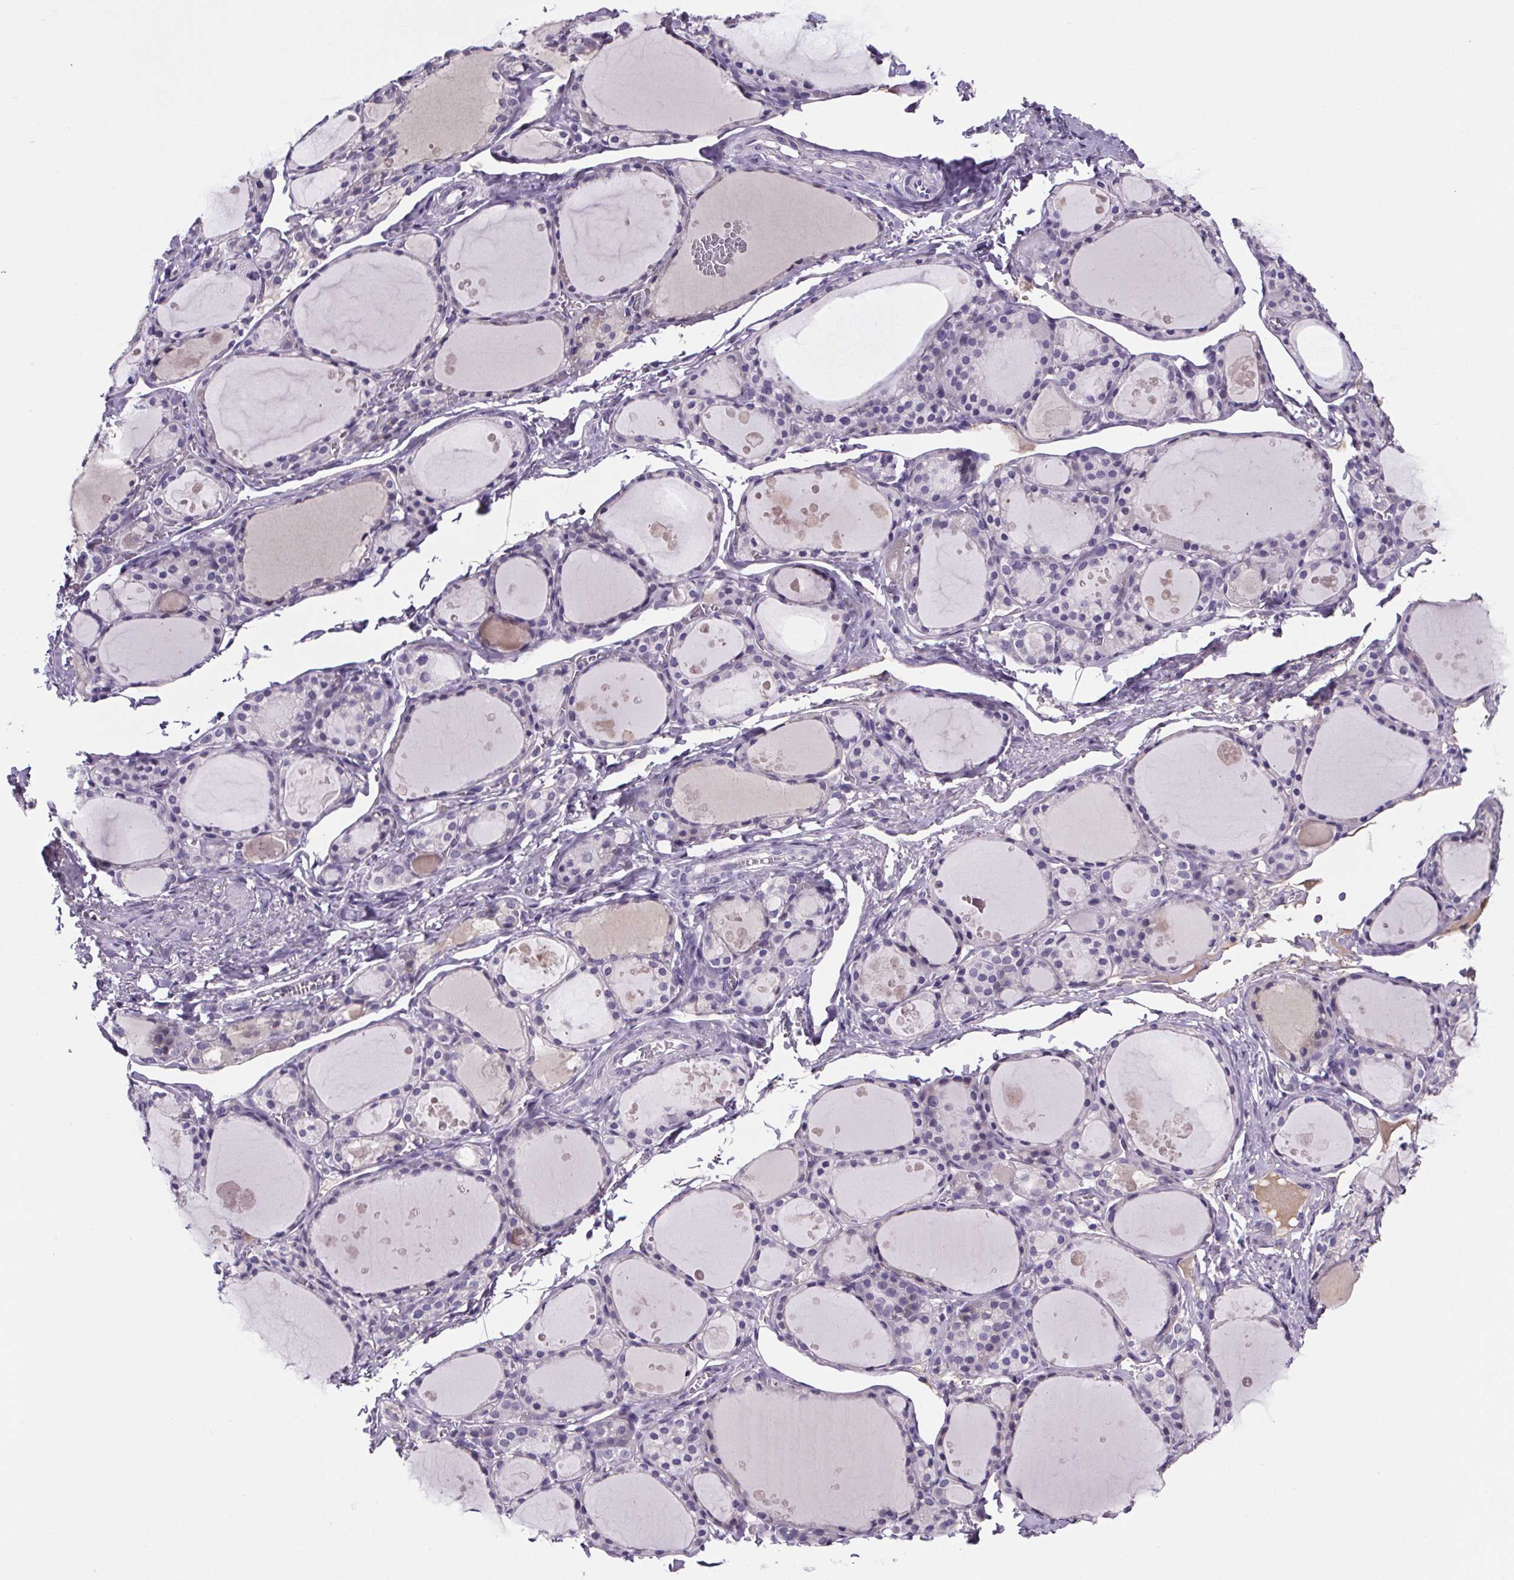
{"staining": {"intensity": "negative", "quantity": "none", "location": "none"}, "tissue": "thyroid gland", "cell_type": "Glandular cells", "image_type": "normal", "snomed": [{"axis": "morphology", "description": "Normal tissue, NOS"}, {"axis": "topography", "description": "Thyroid gland"}], "caption": "This is an immunohistochemistry image of unremarkable human thyroid gland. There is no expression in glandular cells.", "gene": "CUBN", "patient": {"sex": "male", "age": 68}}